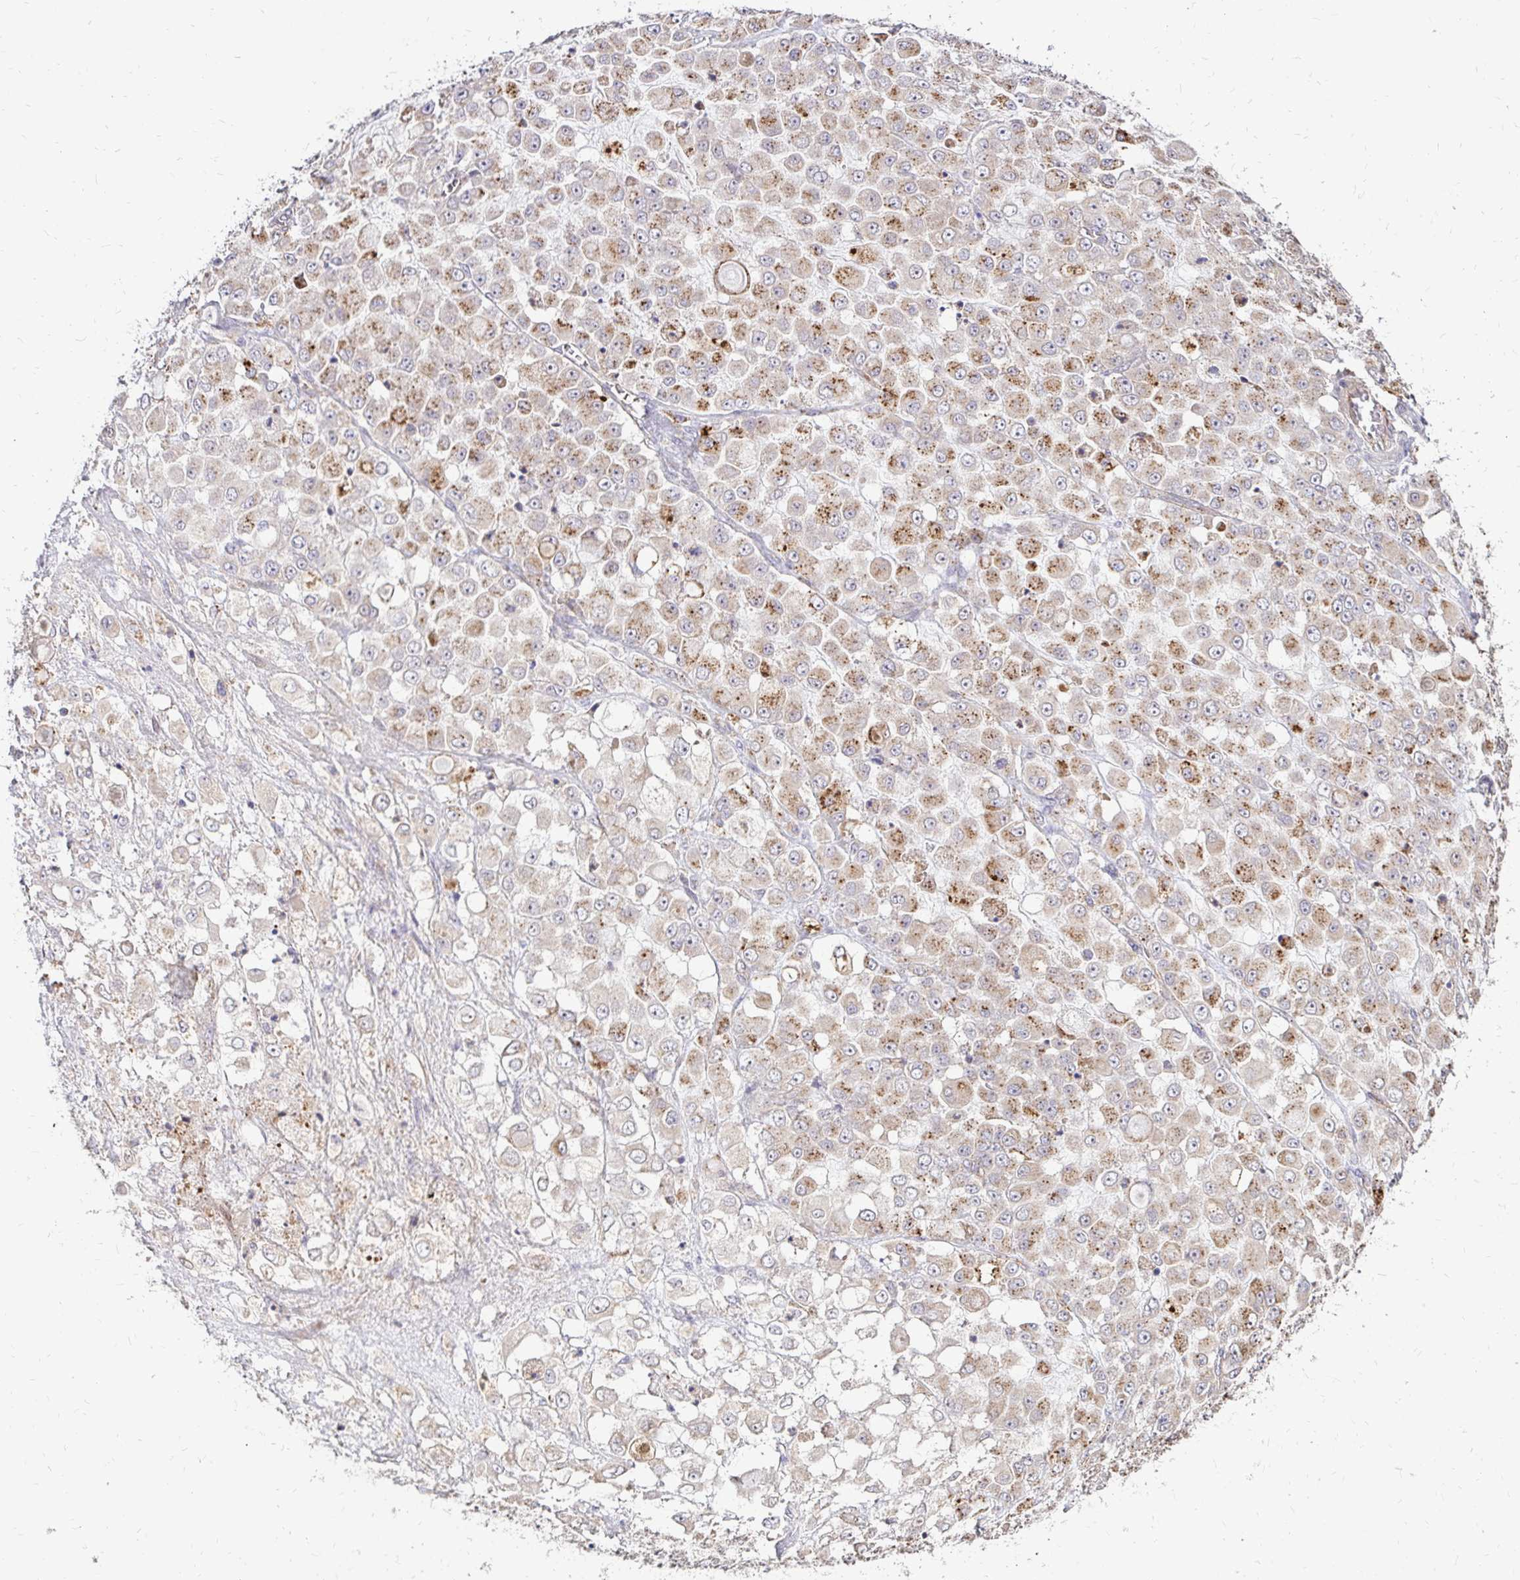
{"staining": {"intensity": "moderate", "quantity": "25%-75%", "location": "cytoplasmic/membranous"}, "tissue": "stomach cancer", "cell_type": "Tumor cells", "image_type": "cancer", "snomed": [{"axis": "morphology", "description": "Adenocarcinoma, NOS"}, {"axis": "topography", "description": "Stomach"}], "caption": "This micrograph displays IHC staining of stomach cancer (adenocarcinoma), with medium moderate cytoplasmic/membranous expression in about 25%-75% of tumor cells.", "gene": "IDUA", "patient": {"sex": "female", "age": 76}}